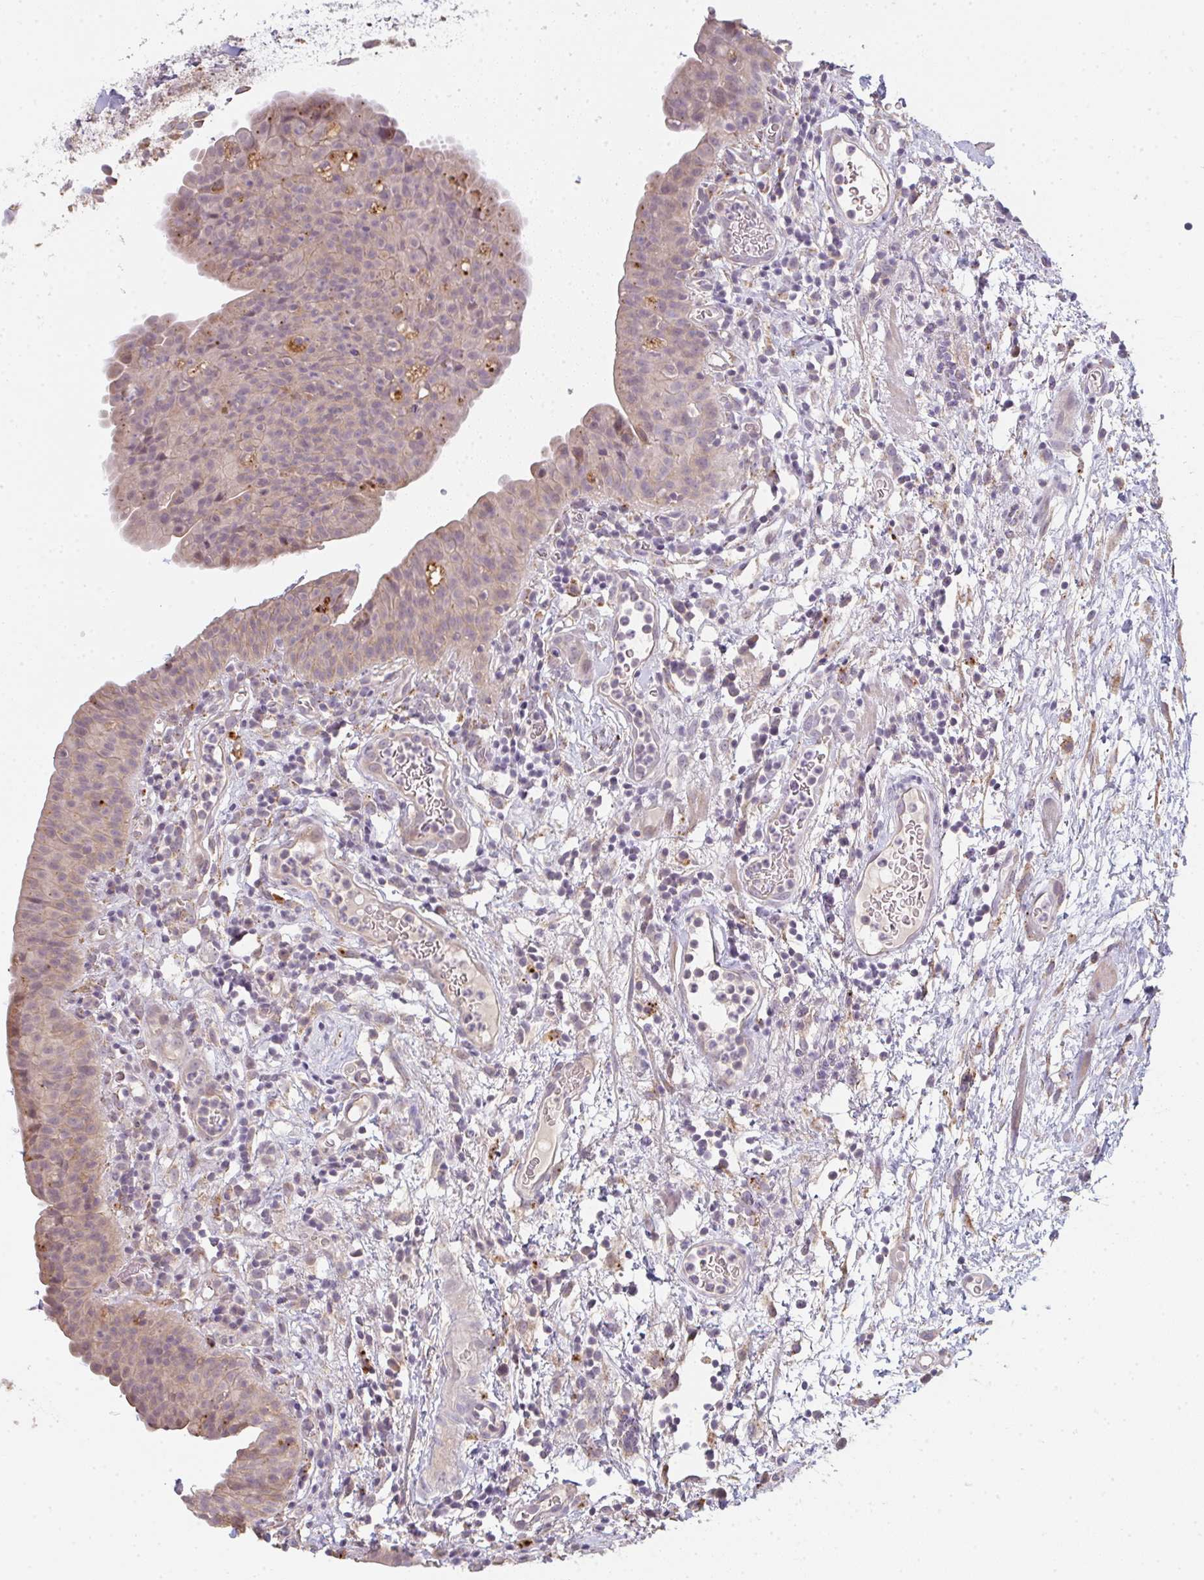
{"staining": {"intensity": "weak", "quantity": "25%-75%", "location": "cytoplasmic/membranous"}, "tissue": "urinary bladder", "cell_type": "Urothelial cells", "image_type": "normal", "snomed": [{"axis": "morphology", "description": "Normal tissue, NOS"}, {"axis": "morphology", "description": "Inflammation, NOS"}, {"axis": "topography", "description": "Urinary bladder"}], "caption": "Immunohistochemical staining of benign human urinary bladder shows weak cytoplasmic/membranous protein staining in approximately 25%-75% of urothelial cells.", "gene": "TMEM237", "patient": {"sex": "male", "age": 57}}